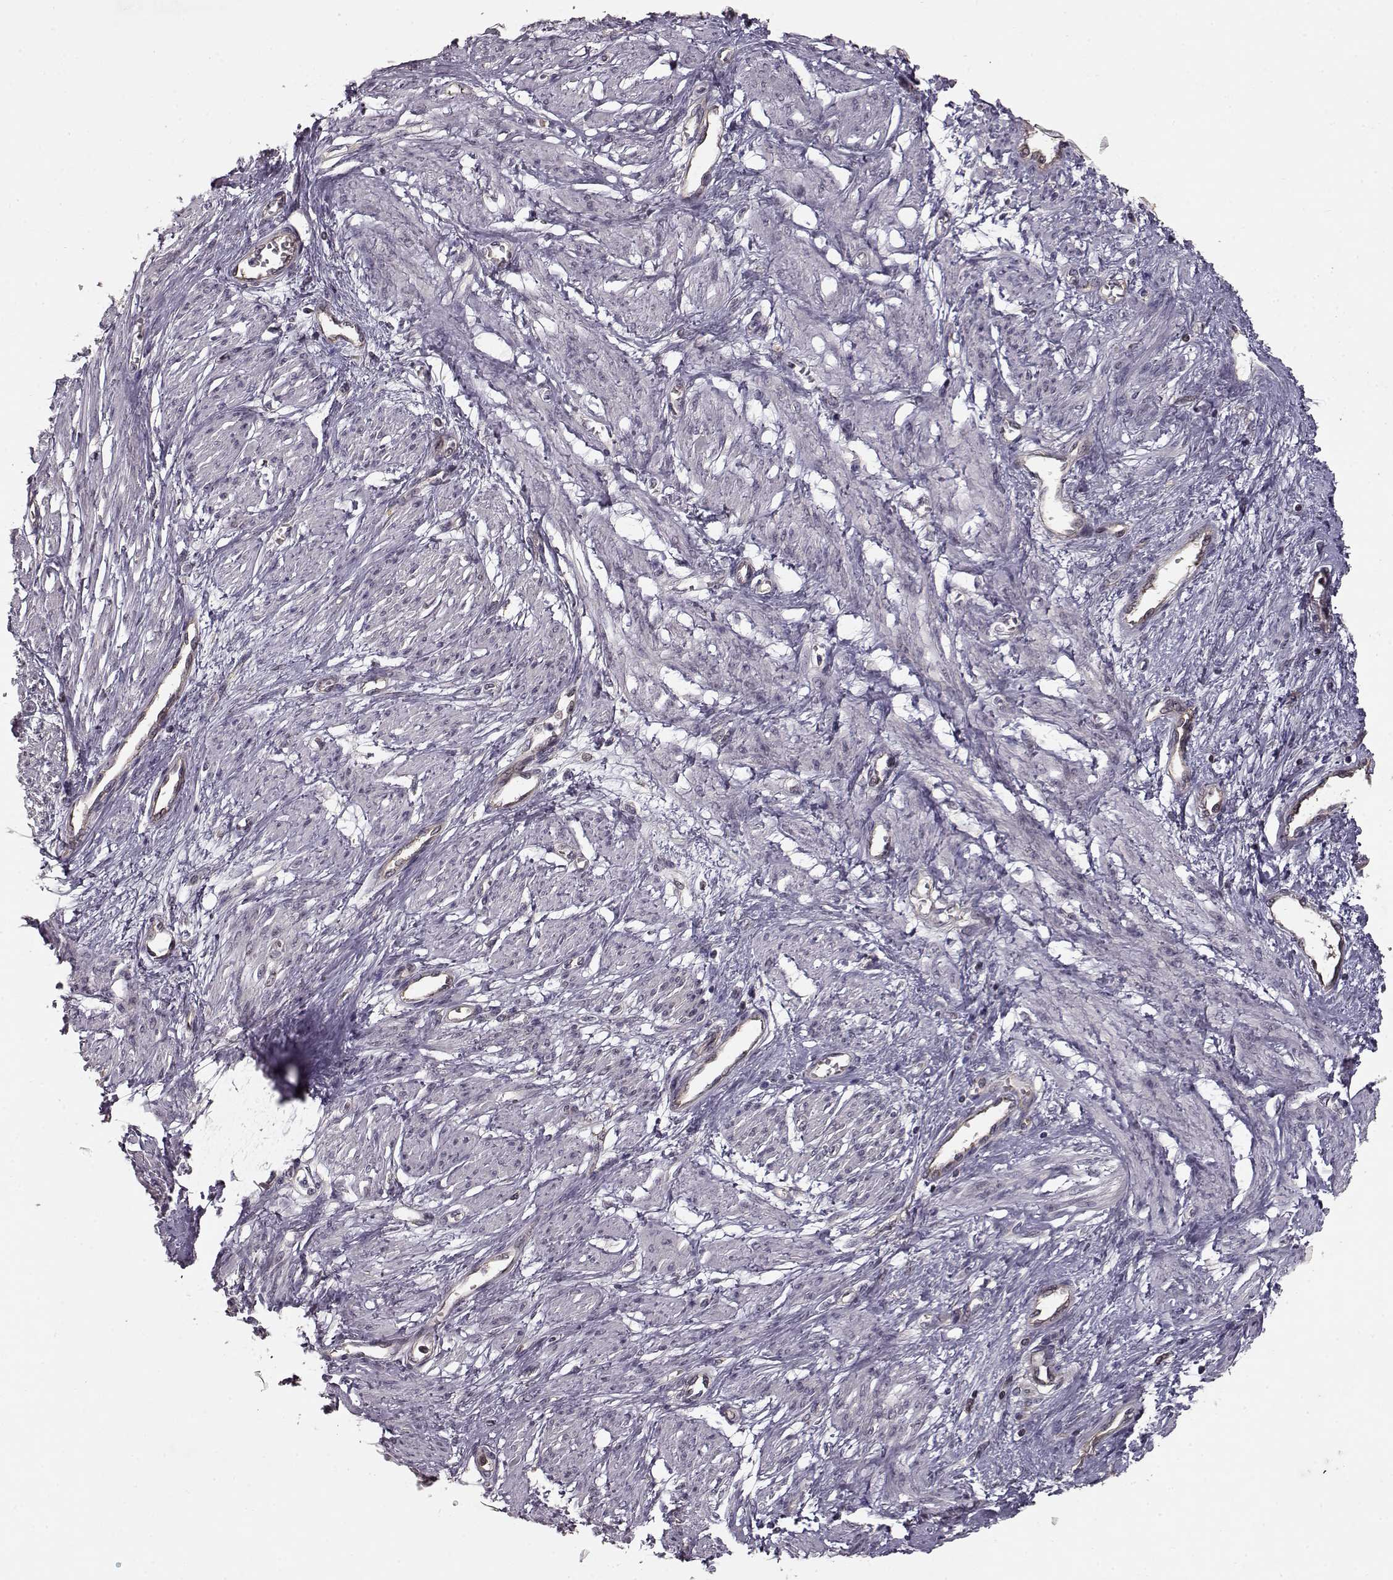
{"staining": {"intensity": "negative", "quantity": "none", "location": "none"}, "tissue": "smooth muscle", "cell_type": "Smooth muscle cells", "image_type": "normal", "snomed": [{"axis": "morphology", "description": "Normal tissue, NOS"}, {"axis": "topography", "description": "Smooth muscle"}, {"axis": "topography", "description": "Uterus"}], "caption": "The image displays no staining of smooth muscle cells in unremarkable smooth muscle.", "gene": "RANBP1", "patient": {"sex": "female", "age": 39}}